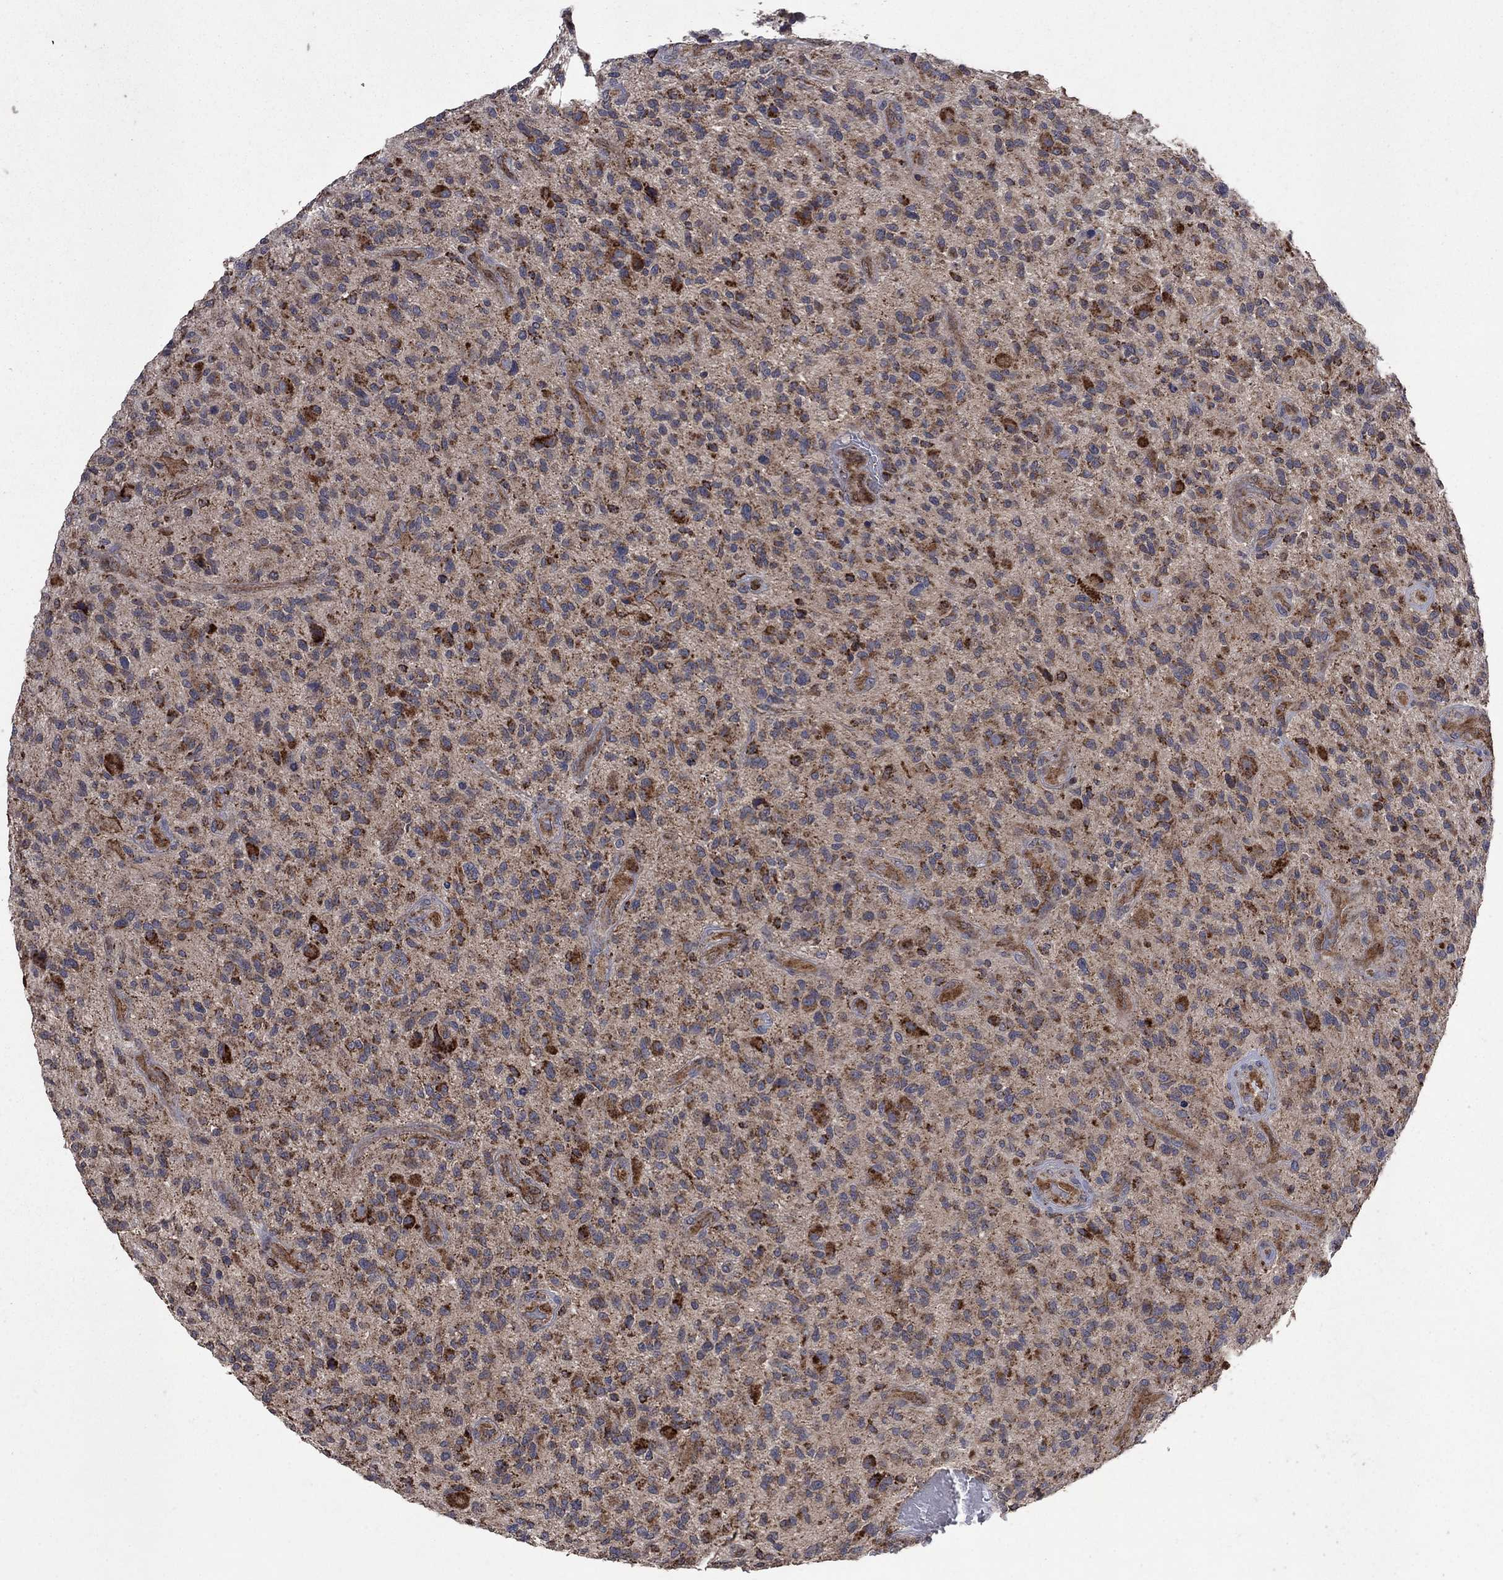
{"staining": {"intensity": "strong", "quantity": "<25%", "location": "cytoplasmic/membranous"}, "tissue": "glioma", "cell_type": "Tumor cells", "image_type": "cancer", "snomed": [{"axis": "morphology", "description": "Glioma, malignant, High grade"}, {"axis": "topography", "description": "Brain"}], "caption": "A brown stain highlights strong cytoplasmic/membranous expression of a protein in malignant glioma (high-grade) tumor cells. The staining is performed using DAB (3,3'-diaminobenzidine) brown chromogen to label protein expression. The nuclei are counter-stained blue using hematoxylin.", "gene": "DPH1", "patient": {"sex": "male", "age": 47}}